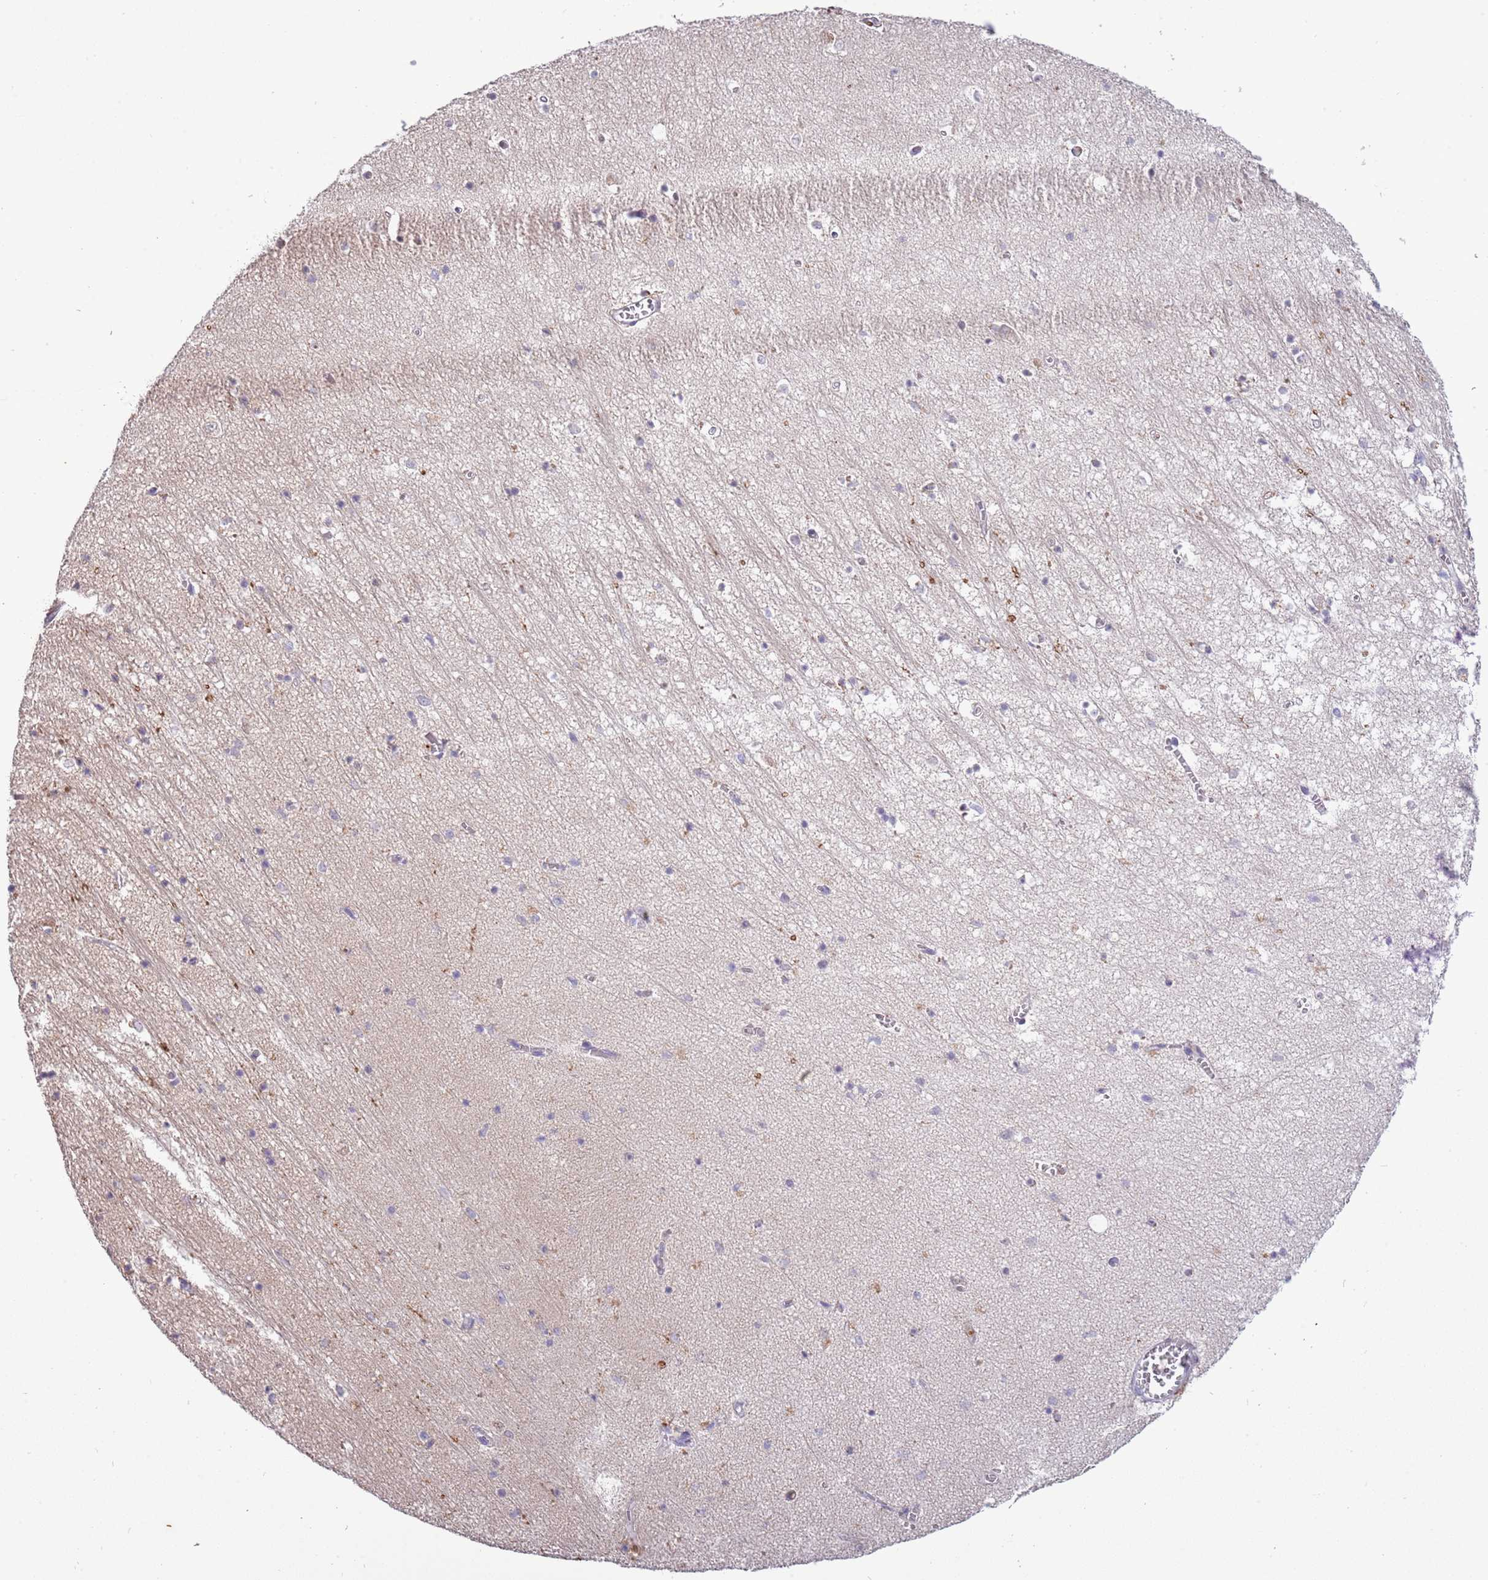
{"staining": {"intensity": "negative", "quantity": "none", "location": "none"}, "tissue": "hippocampus", "cell_type": "Glial cells", "image_type": "normal", "snomed": [{"axis": "morphology", "description": "Normal tissue, NOS"}, {"axis": "topography", "description": "Hippocampus"}], "caption": "Protein analysis of benign hippocampus reveals no significant expression in glial cells.", "gene": "P2RY13", "patient": {"sex": "female", "age": 64}}